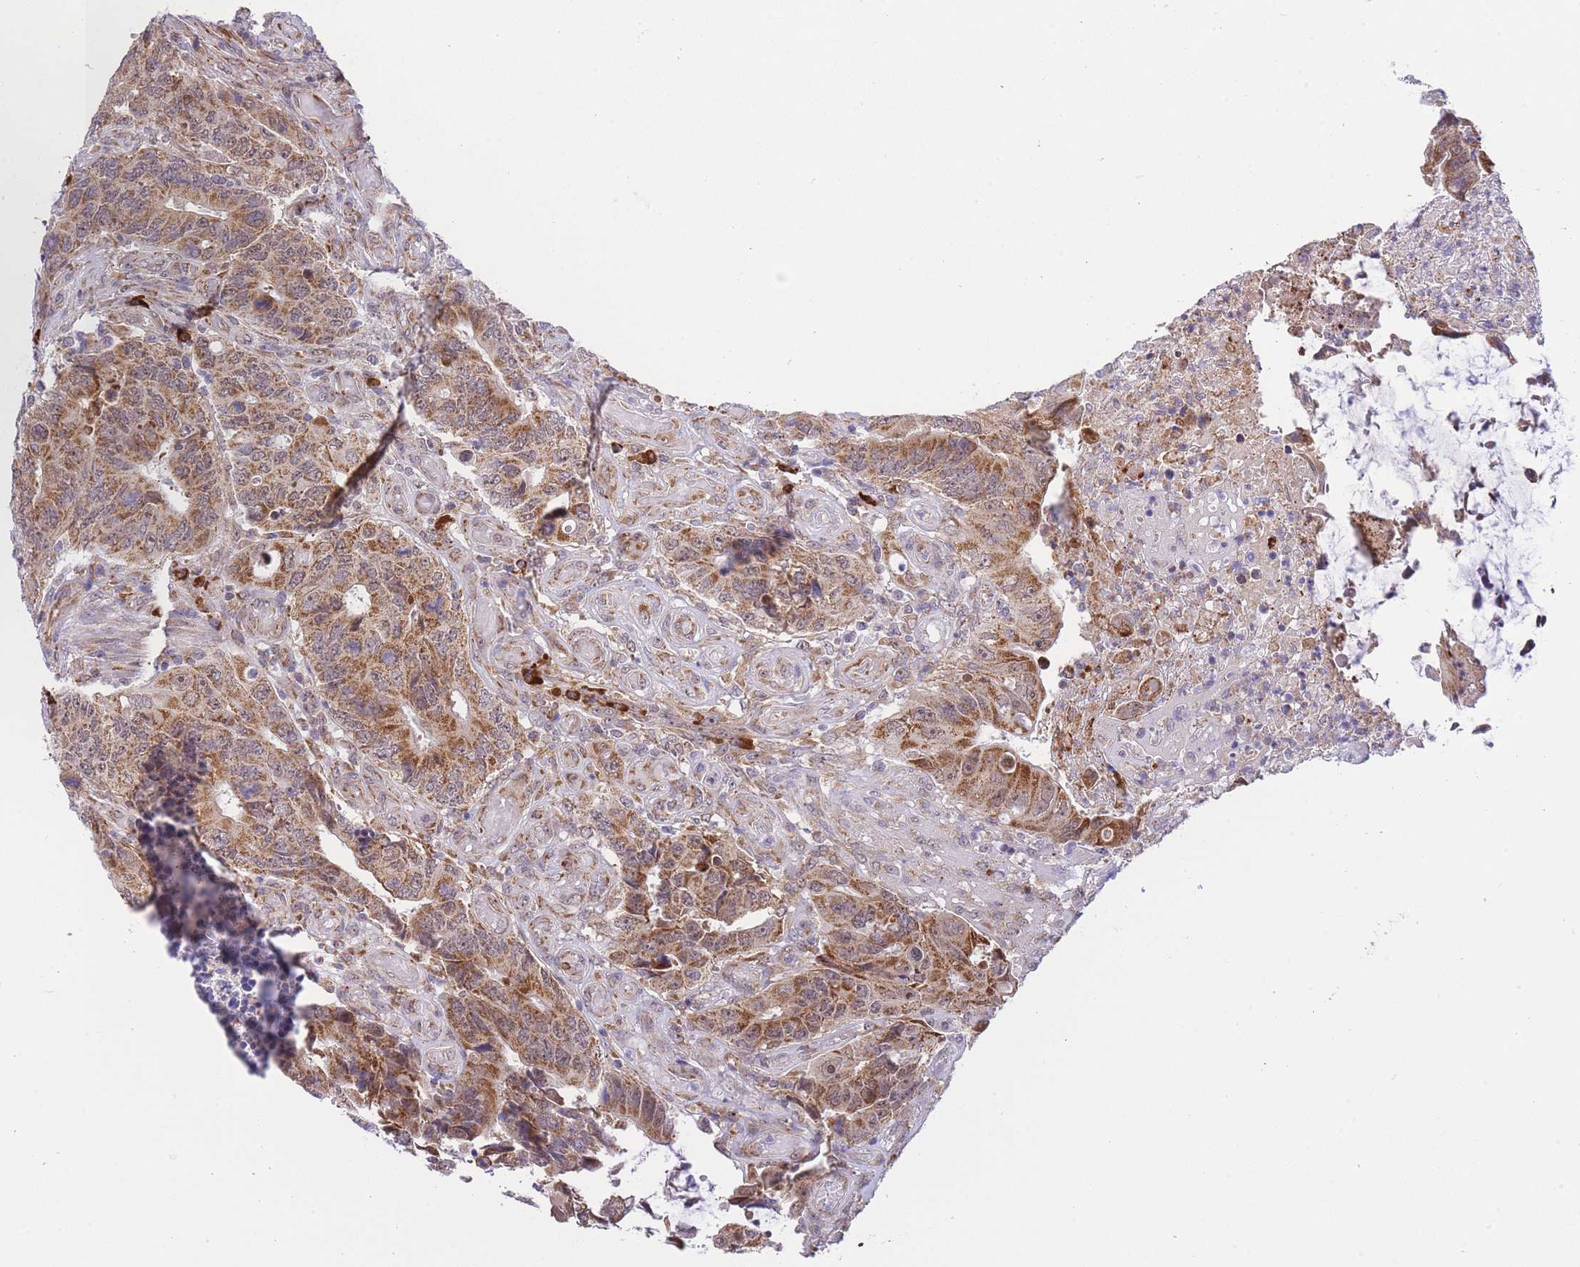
{"staining": {"intensity": "moderate", "quantity": ">75%", "location": "cytoplasmic/membranous"}, "tissue": "colorectal cancer", "cell_type": "Tumor cells", "image_type": "cancer", "snomed": [{"axis": "morphology", "description": "Adenocarcinoma, NOS"}, {"axis": "topography", "description": "Colon"}], "caption": "Human adenocarcinoma (colorectal) stained for a protein (brown) displays moderate cytoplasmic/membranous positive positivity in approximately >75% of tumor cells.", "gene": "EXOSC8", "patient": {"sex": "male", "age": 87}}